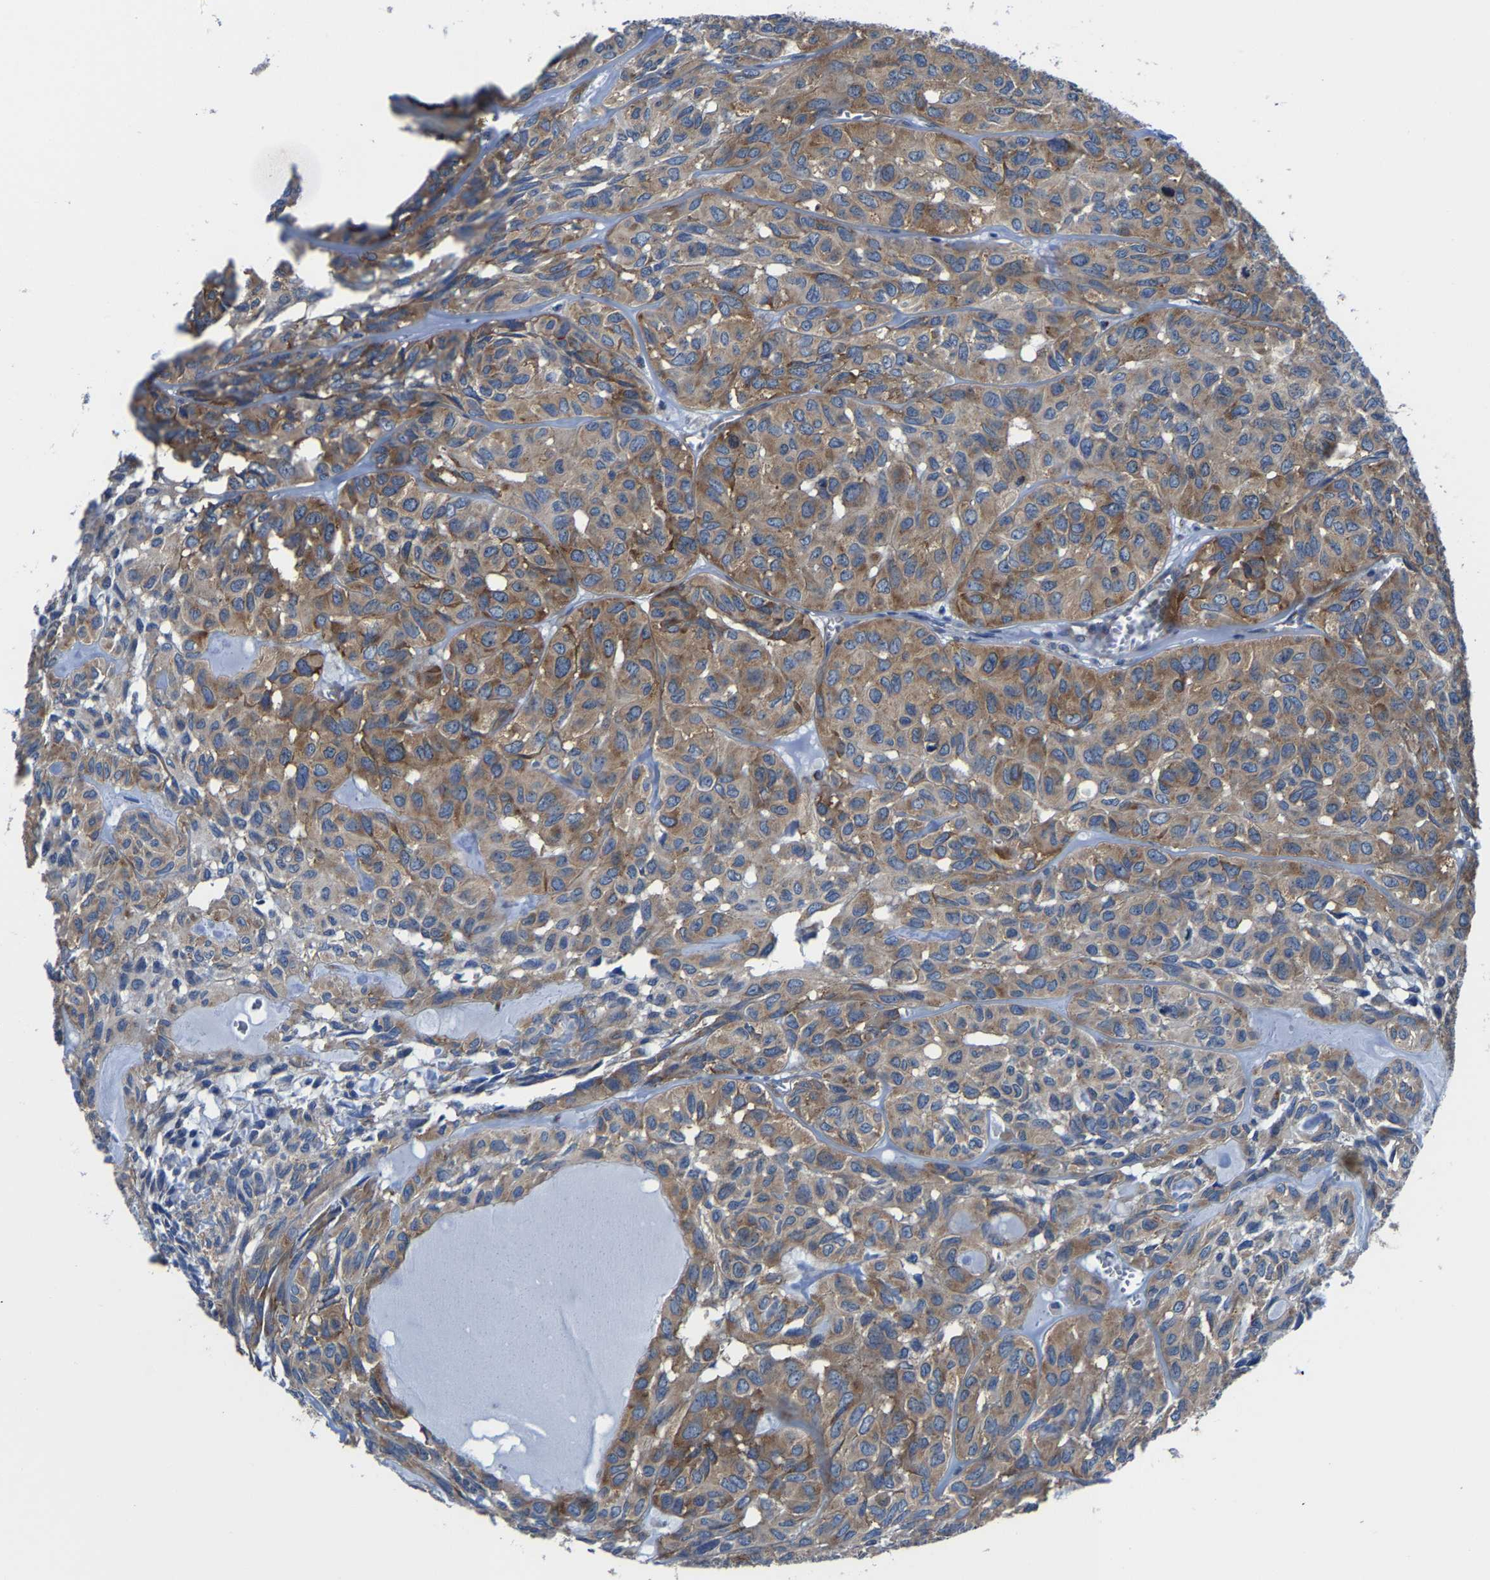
{"staining": {"intensity": "moderate", "quantity": ">75%", "location": "cytoplasmic/membranous"}, "tissue": "head and neck cancer", "cell_type": "Tumor cells", "image_type": "cancer", "snomed": [{"axis": "morphology", "description": "Adenocarcinoma, NOS"}, {"axis": "topography", "description": "Salivary gland, NOS"}, {"axis": "topography", "description": "Head-Neck"}], "caption": "DAB immunohistochemical staining of human head and neck cancer exhibits moderate cytoplasmic/membranous protein positivity in about >75% of tumor cells.", "gene": "G3BP2", "patient": {"sex": "female", "age": 76}}